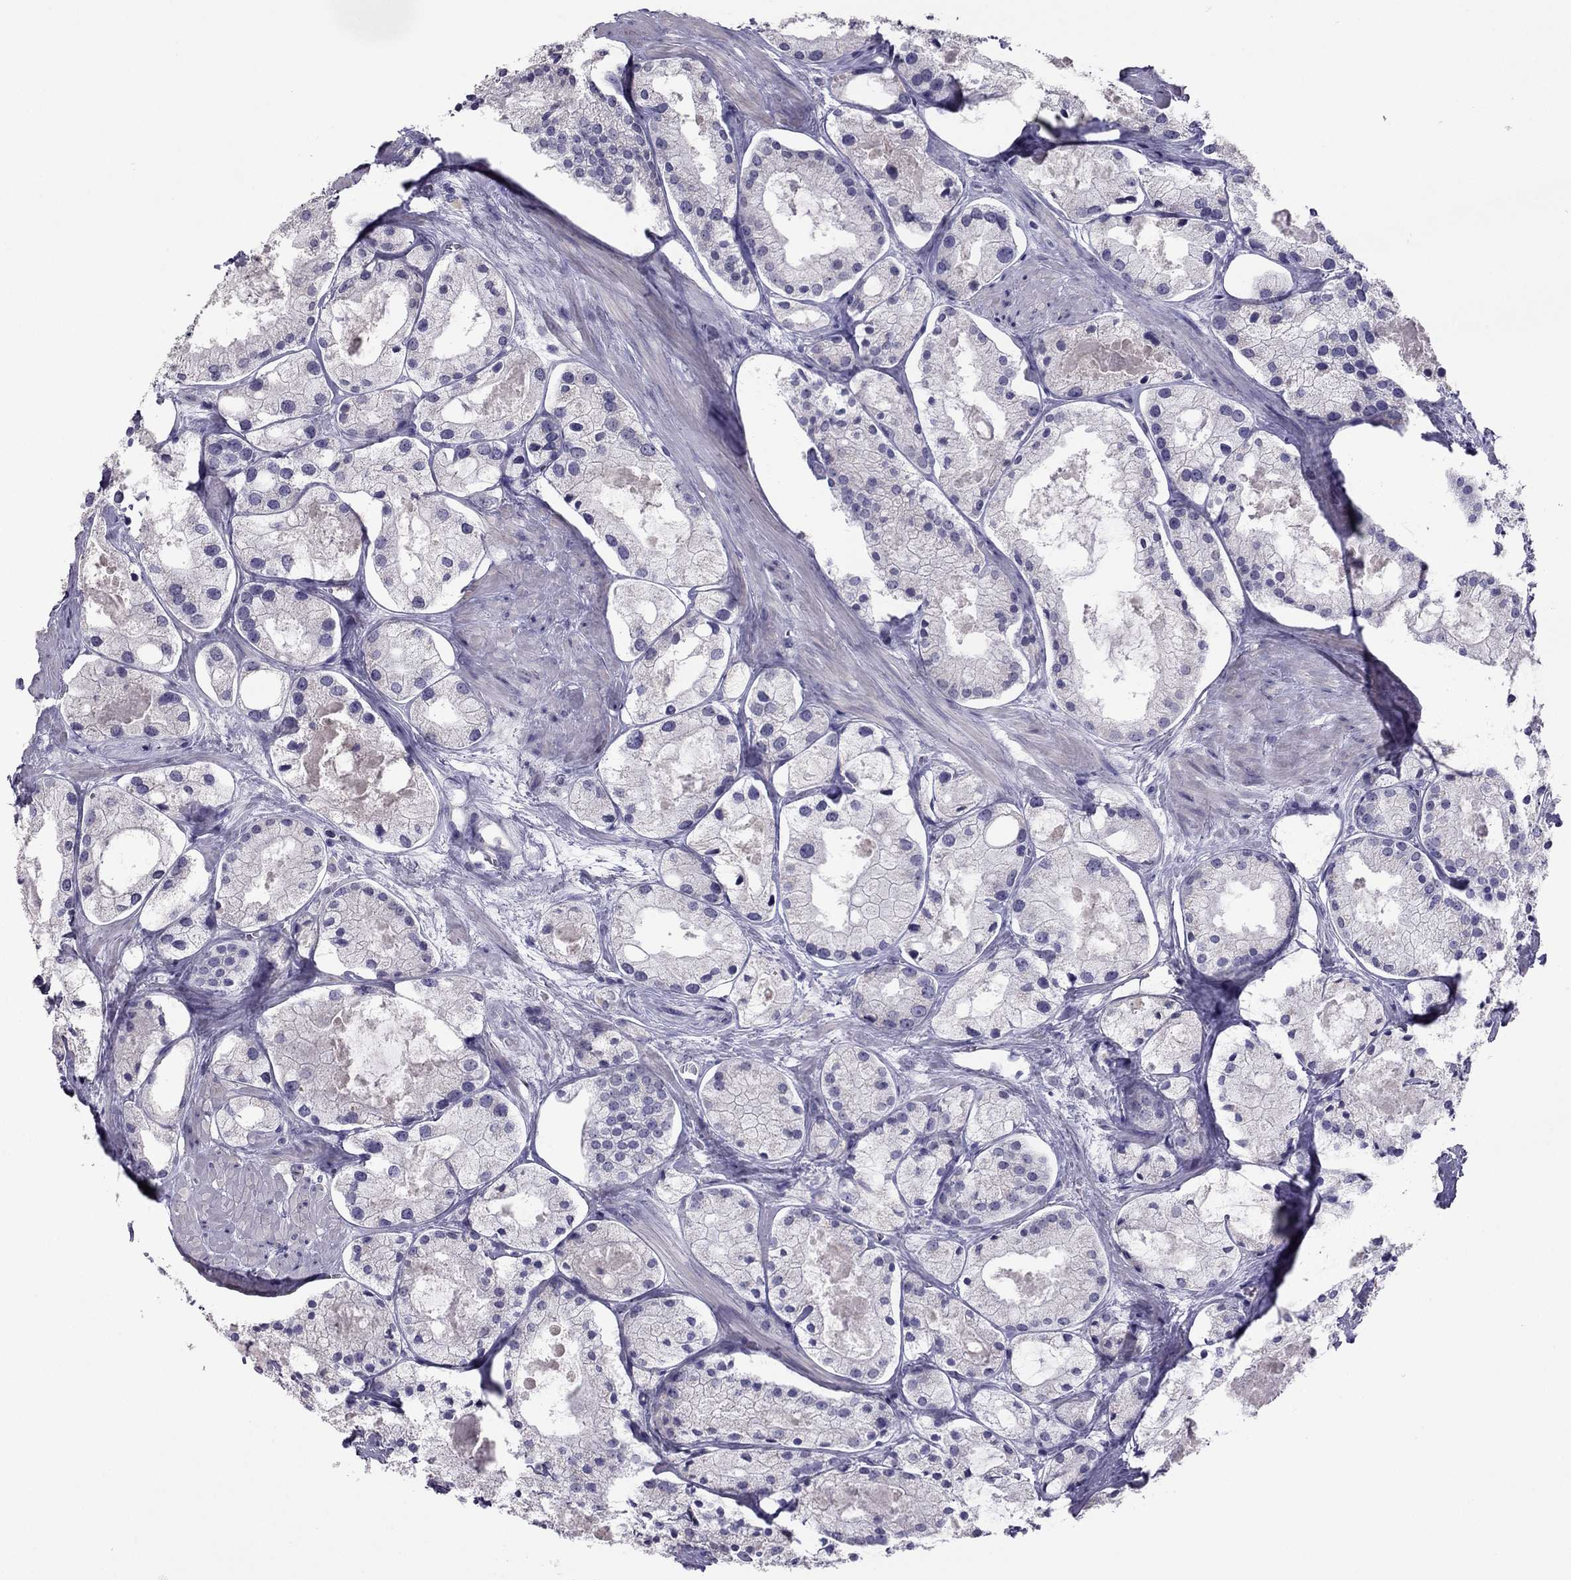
{"staining": {"intensity": "negative", "quantity": "none", "location": "none"}, "tissue": "prostate cancer", "cell_type": "Tumor cells", "image_type": "cancer", "snomed": [{"axis": "morphology", "description": "Adenocarcinoma, NOS"}, {"axis": "morphology", "description": "Adenocarcinoma, High grade"}, {"axis": "topography", "description": "Prostate"}], "caption": "Prostate cancer (adenocarcinoma (high-grade)) stained for a protein using immunohistochemistry reveals no expression tumor cells.", "gene": "RGS8", "patient": {"sex": "male", "age": 64}}